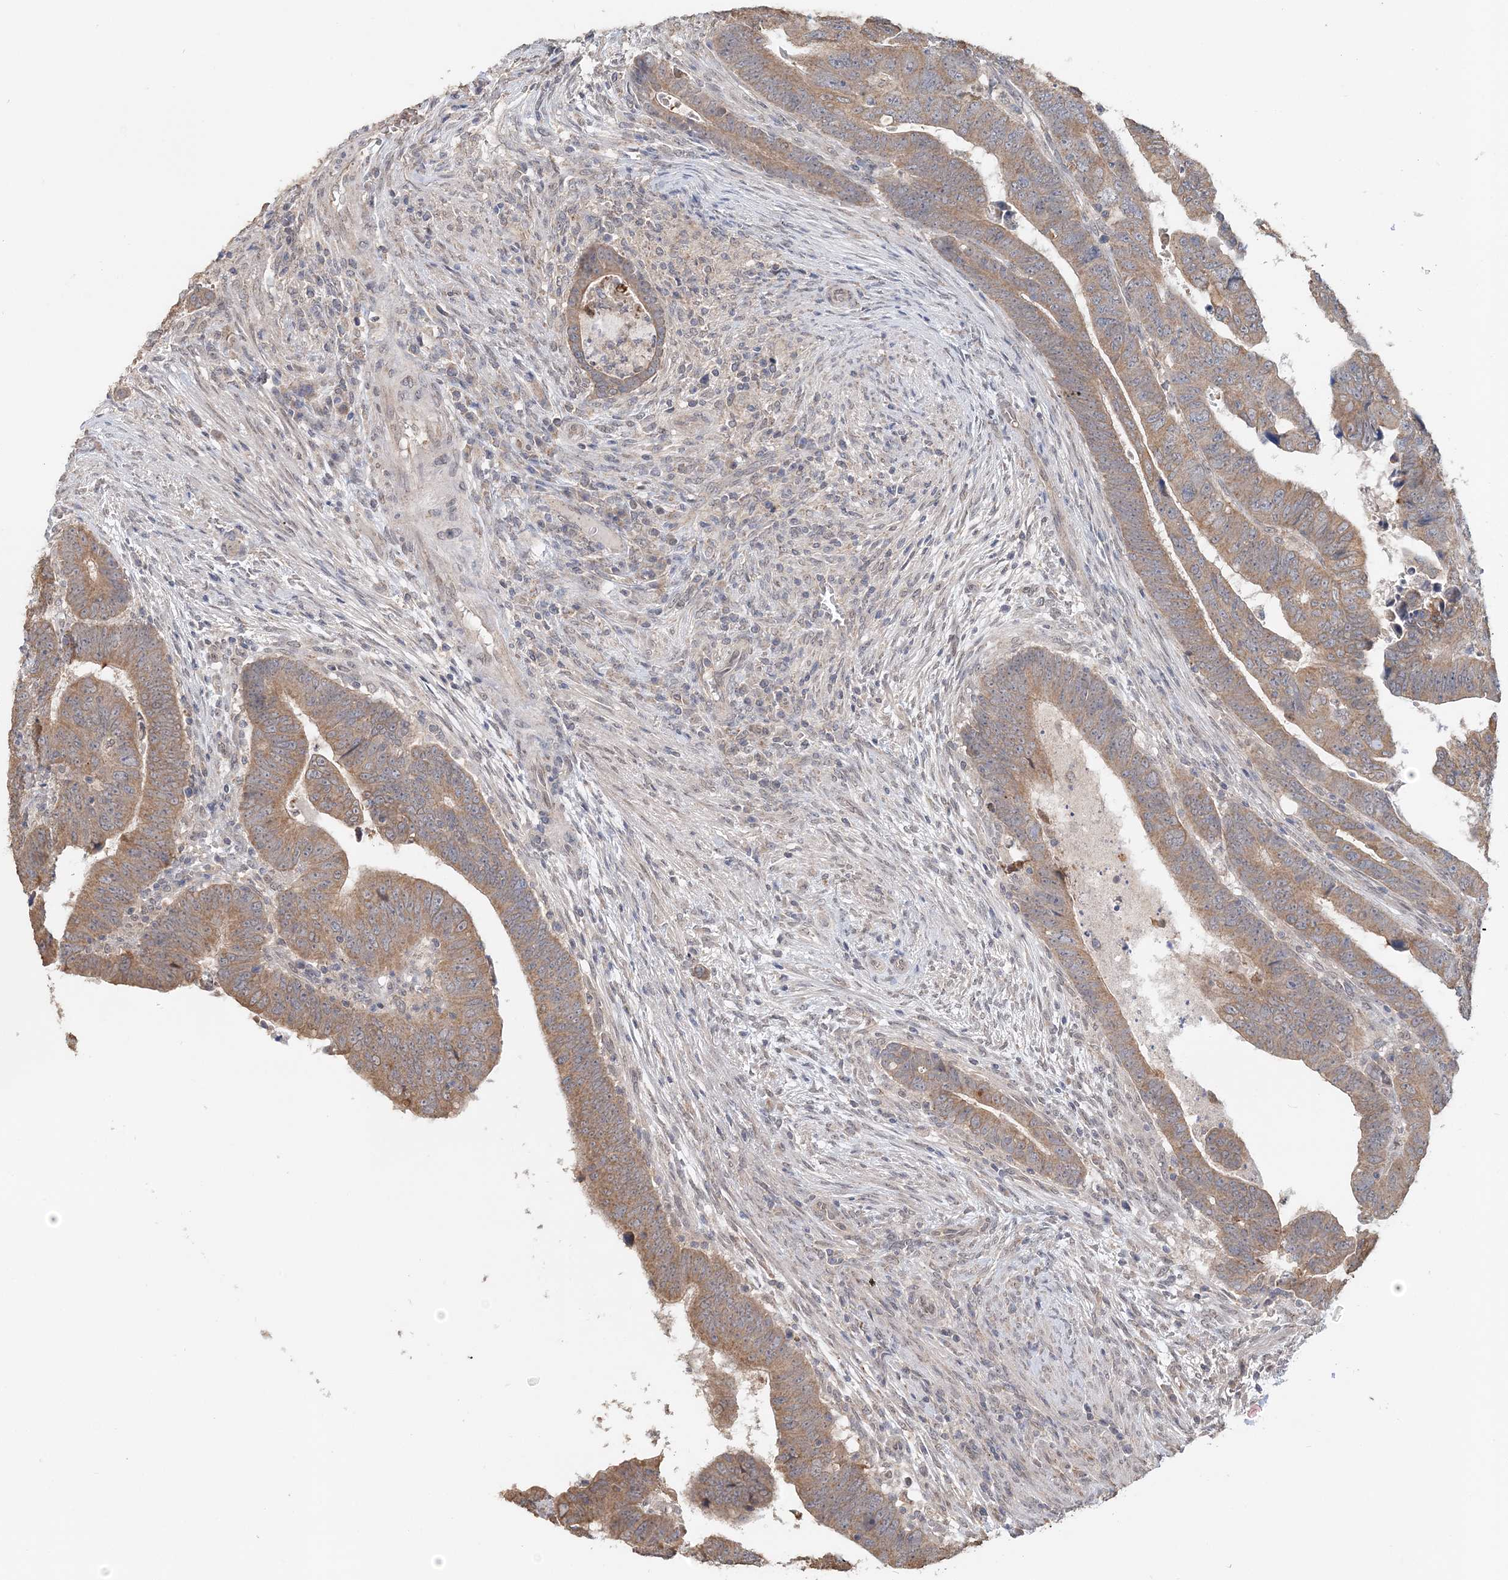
{"staining": {"intensity": "moderate", "quantity": ">75%", "location": "cytoplasmic/membranous"}, "tissue": "colorectal cancer", "cell_type": "Tumor cells", "image_type": "cancer", "snomed": [{"axis": "morphology", "description": "Normal tissue, NOS"}, {"axis": "morphology", "description": "Adenocarcinoma, NOS"}, {"axis": "topography", "description": "Rectum"}], "caption": "A photomicrograph of human colorectal adenocarcinoma stained for a protein reveals moderate cytoplasmic/membranous brown staining in tumor cells.", "gene": "FBXO38", "patient": {"sex": "female", "age": 65}}